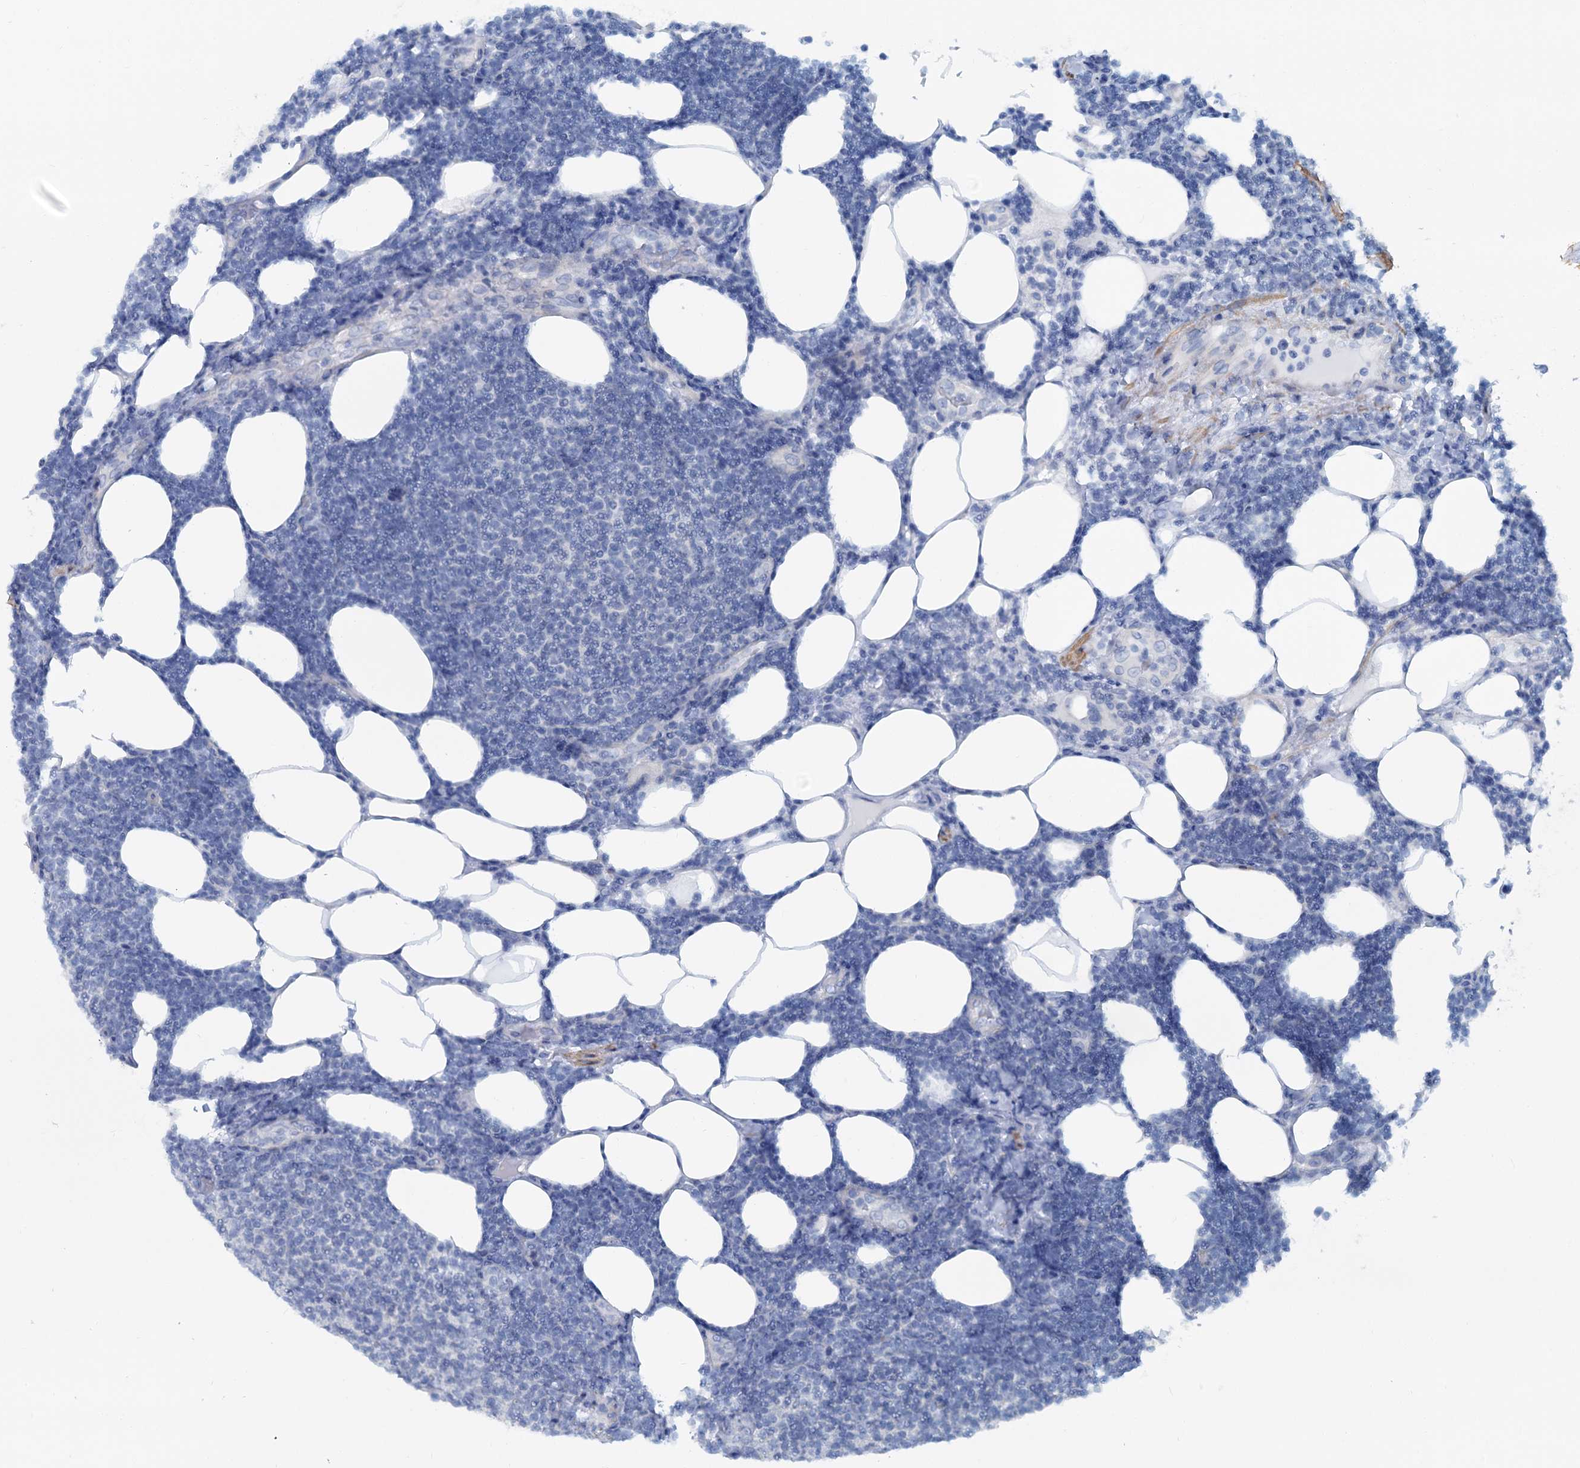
{"staining": {"intensity": "negative", "quantity": "none", "location": "none"}, "tissue": "lymphoma", "cell_type": "Tumor cells", "image_type": "cancer", "snomed": [{"axis": "morphology", "description": "Malignant lymphoma, non-Hodgkin's type, Low grade"}, {"axis": "topography", "description": "Lymph node"}], "caption": "The immunohistochemistry histopathology image has no significant expression in tumor cells of lymphoma tissue.", "gene": "SLC1A3", "patient": {"sex": "male", "age": 66}}